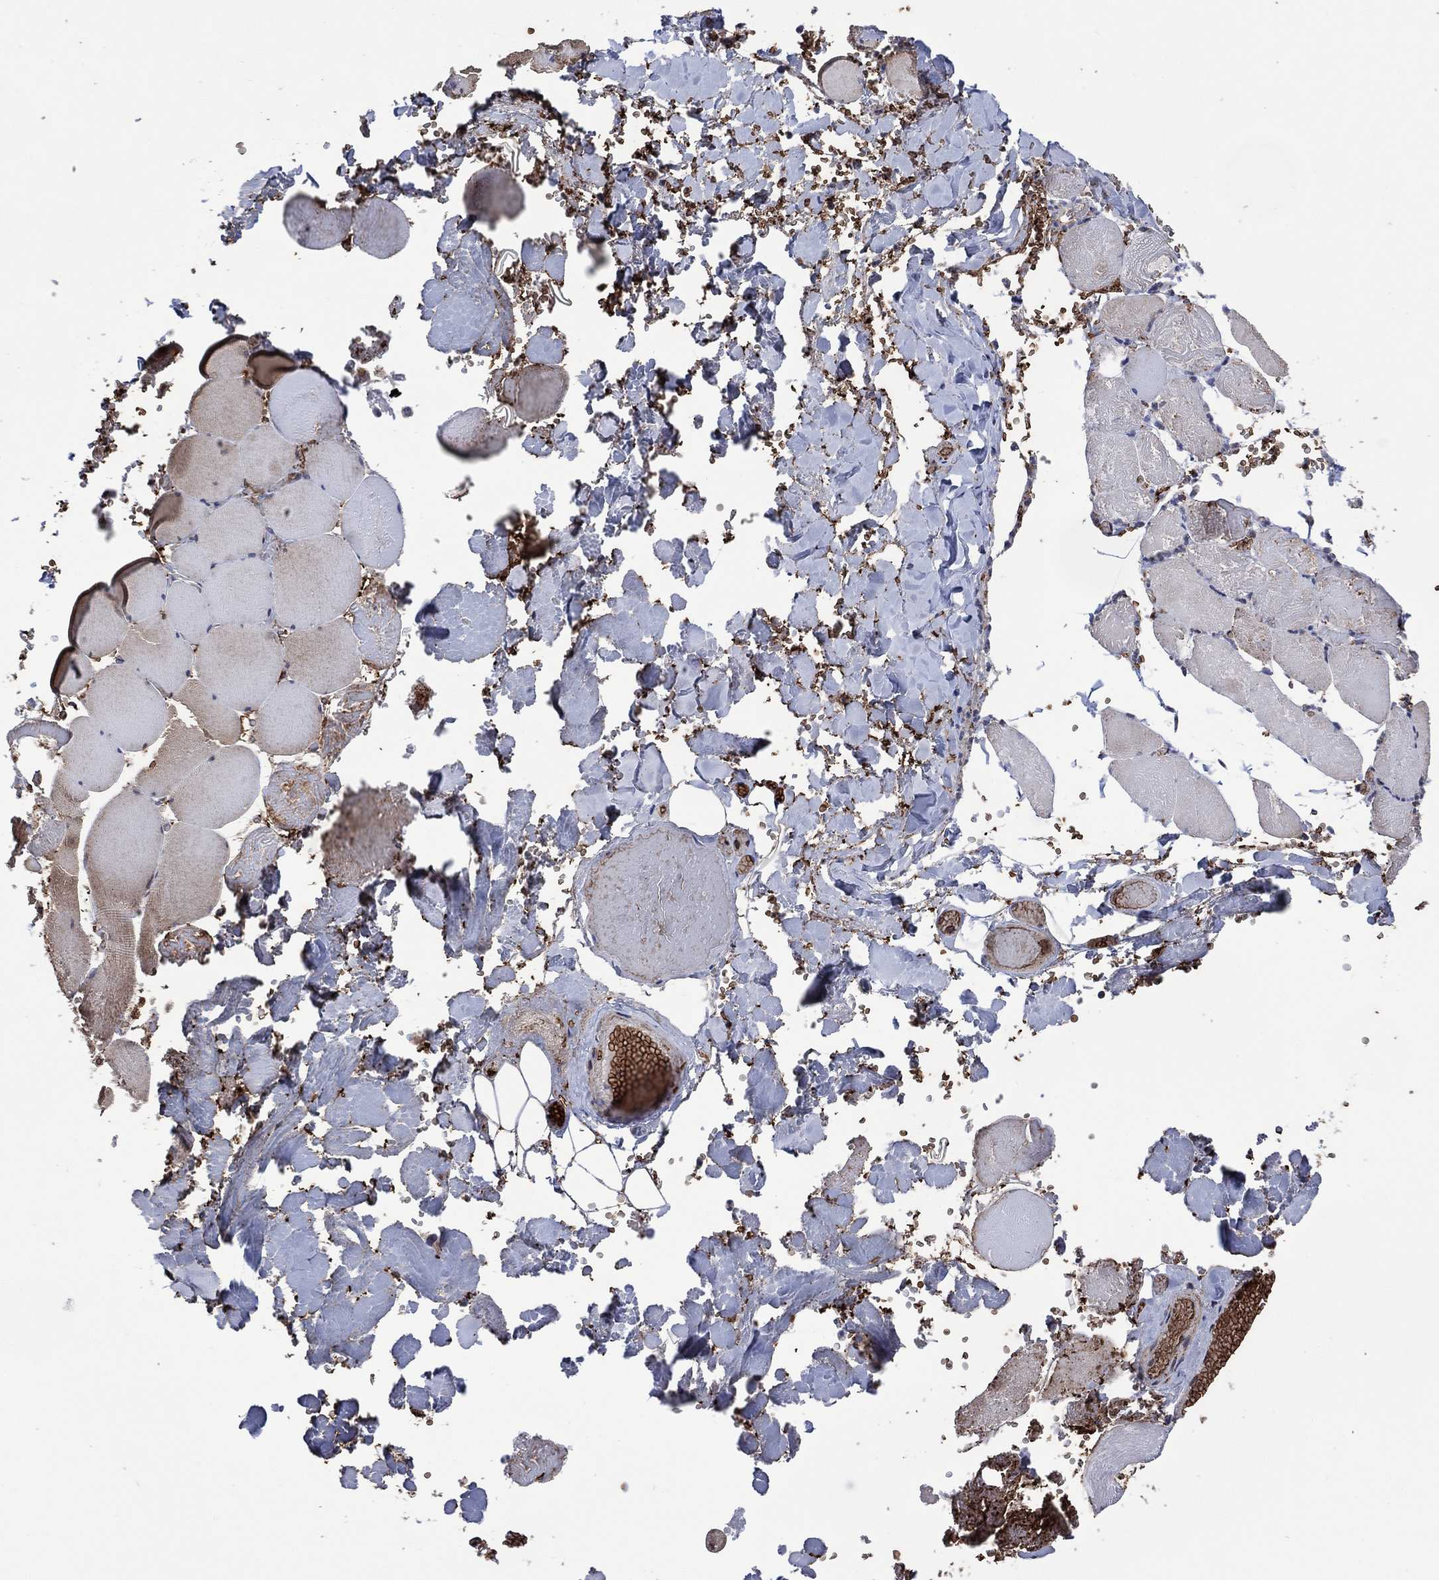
{"staining": {"intensity": "weak", "quantity": "25%-75%", "location": "cytoplasmic/membranous"}, "tissue": "skeletal muscle", "cell_type": "Myocytes", "image_type": "normal", "snomed": [{"axis": "morphology", "description": "Normal tissue, NOS"}, {"axis": "morphology", "description": "Malignant melanoma, Metastatic site"}, {"axis": "topography", "description": "Skeletal muscle"}], "caption": "IHC image of normal skeletal muscle: human skeletal muscle stained using immunohistochemistry (IHC) reveals low levels of weak protein expression localized specifically in the cytoplasmic/membranous of myocytes, appearing as a cytoplasmic/membranous brown color.", "gene": "HTD2", "patient": {"sex": "male", "age": 50}}